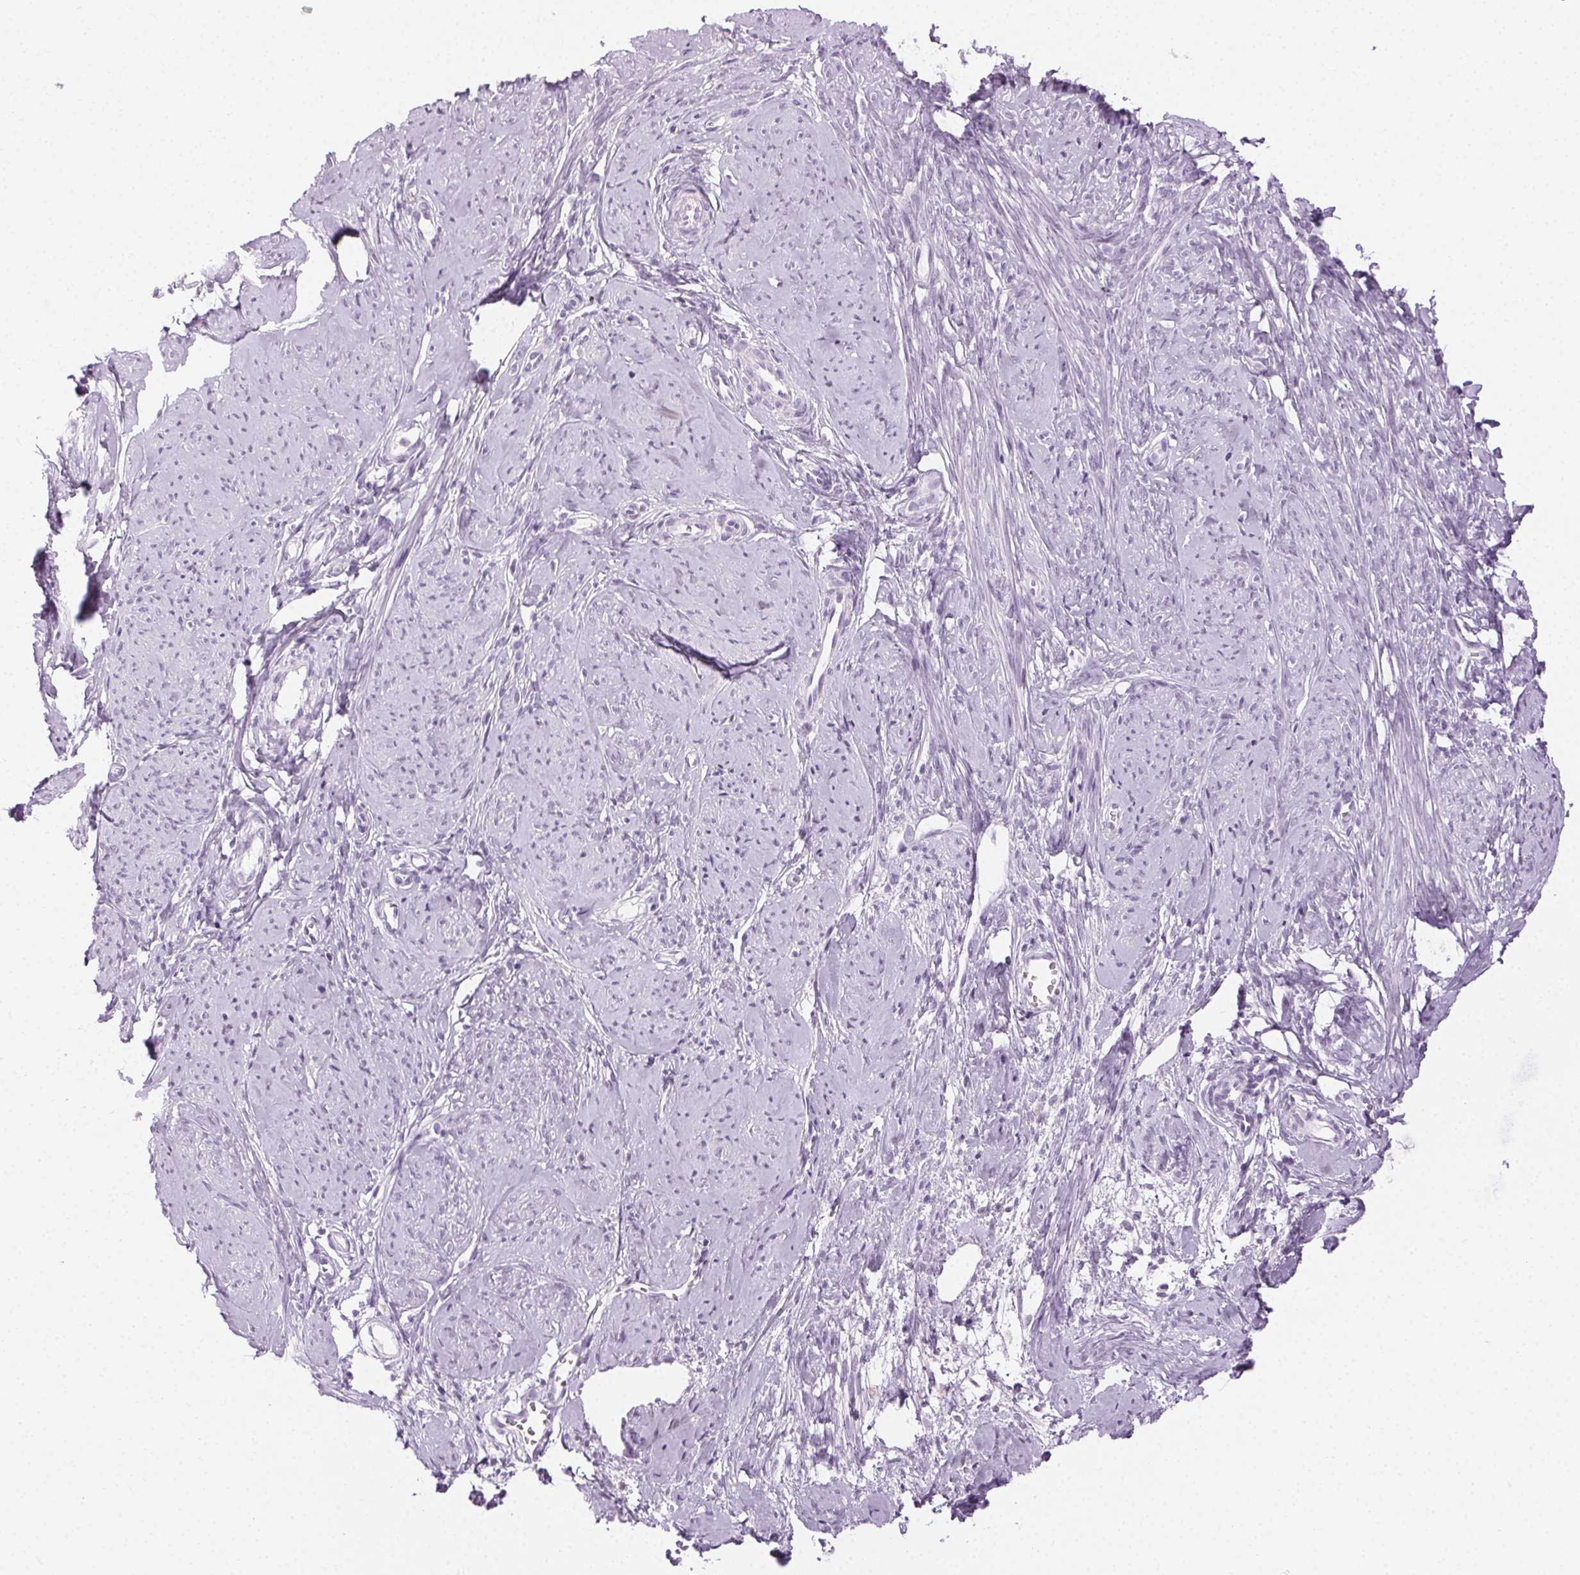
{"staining": {"intensity": "negative", "quantity": "none", "location": "none"}, "tissue": "smooth muscle", "cell_type": "Smooth muscle cells", "image_type": "normal", "snomed": [{"axis": "morphology", "description": "Normal tissue, NOS"}, {"axis": "topography", "description": "Smooth muscle"}], "caption": "DAB immunohistochemical staining of unremarkable human smooth muscle reveals no significant expression in smooth muscle cells. The staining is performed using DAB brown chromogen with nuclei counter-stained in using hematoxylin.", "gene": "MPO", "patient": {"sex": "female", "age": 48}}